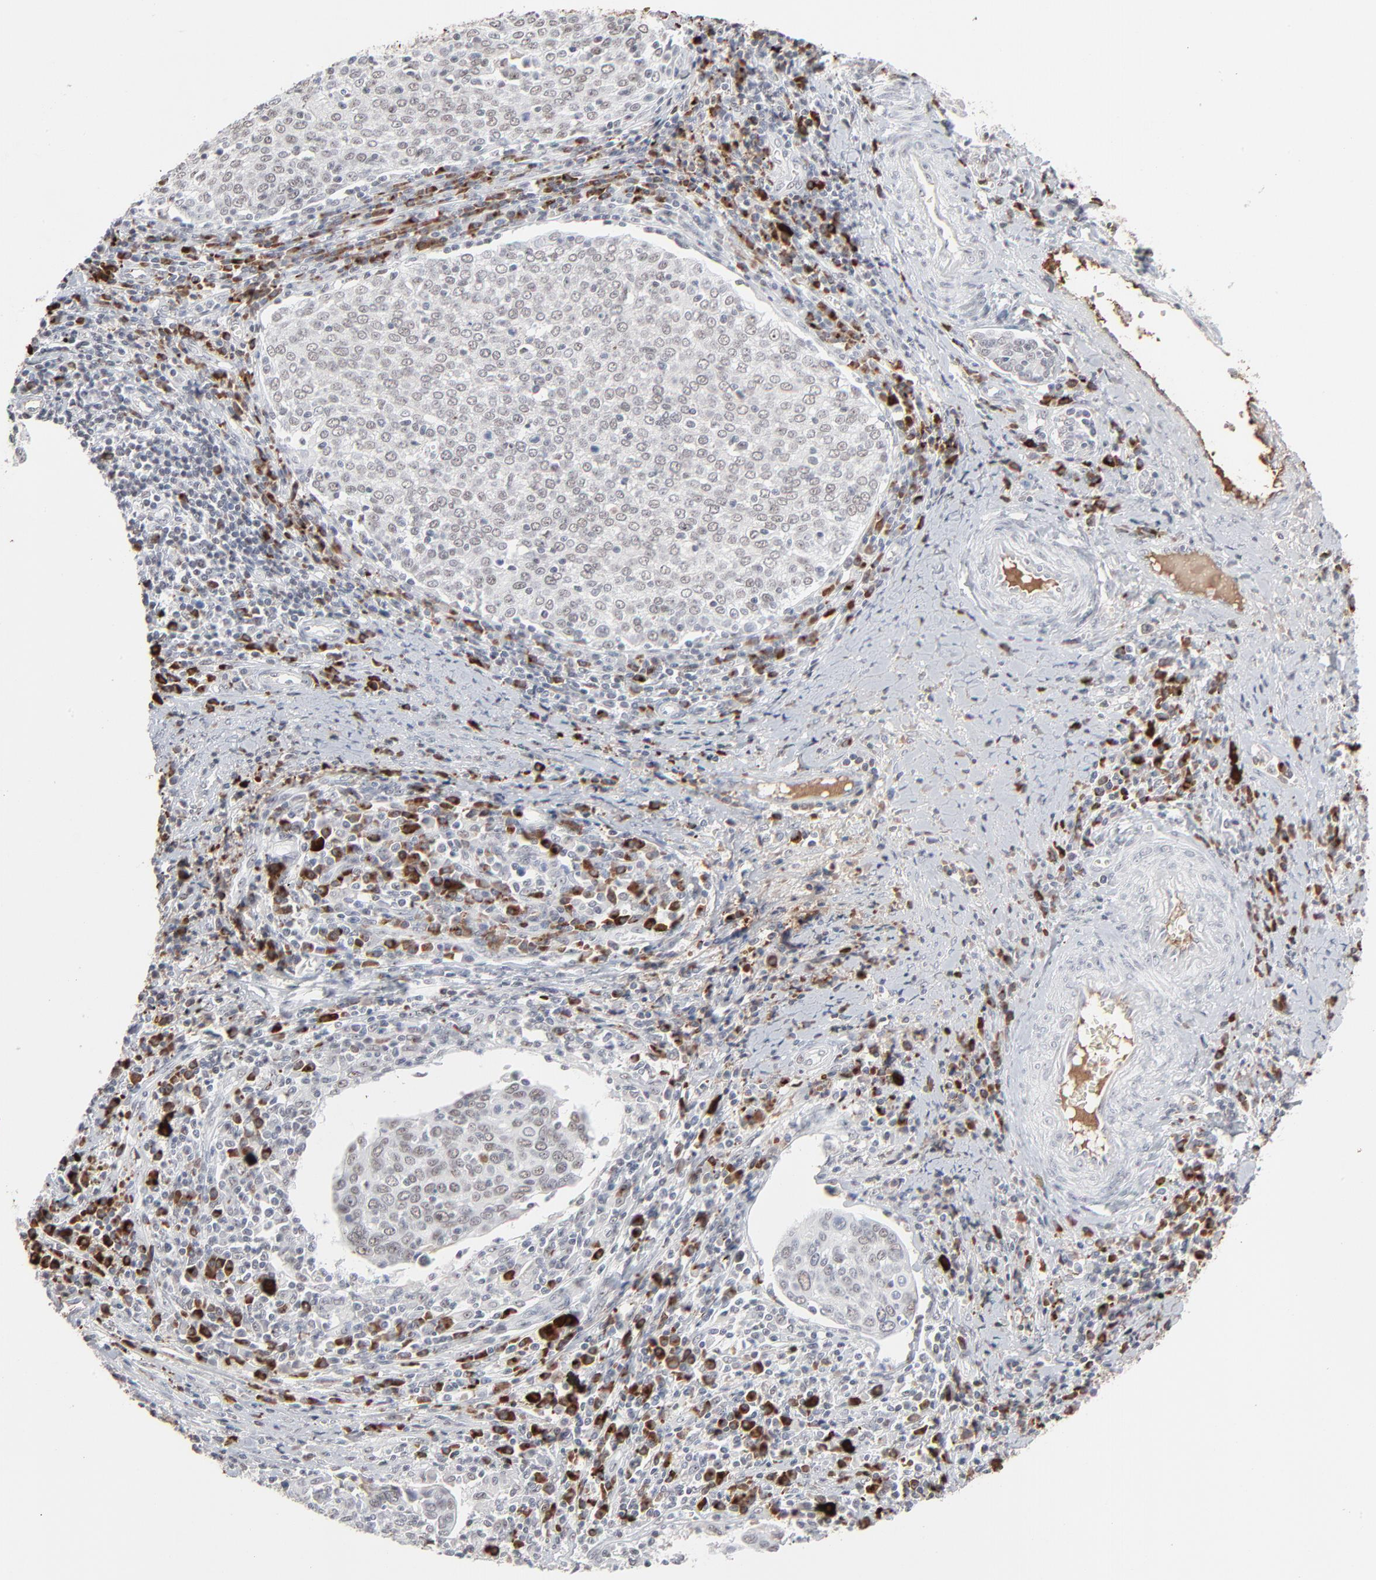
{"staining": {"intensity": "weak", "quantity": "<25%", "location": "nuclear"}, "tissue": "cervical cancer", "cell_type": "Tumor cells", "image_type": "cancer", "snomed": [{"axis": "morphology", "description": "Squamous cell carcinoma, NOS"}, {"axis": "topography", "description": "Cervix"}], "caption": "High power microscopy photomicrograph of an immunohistochemistry (IHC) micrograph of cervical cancer (squamous cell carcinoma), revealing no significant expression in tumor cells.", "gene": "MPHOSPH6", "patient": {"sex": "female", "age": 40}}